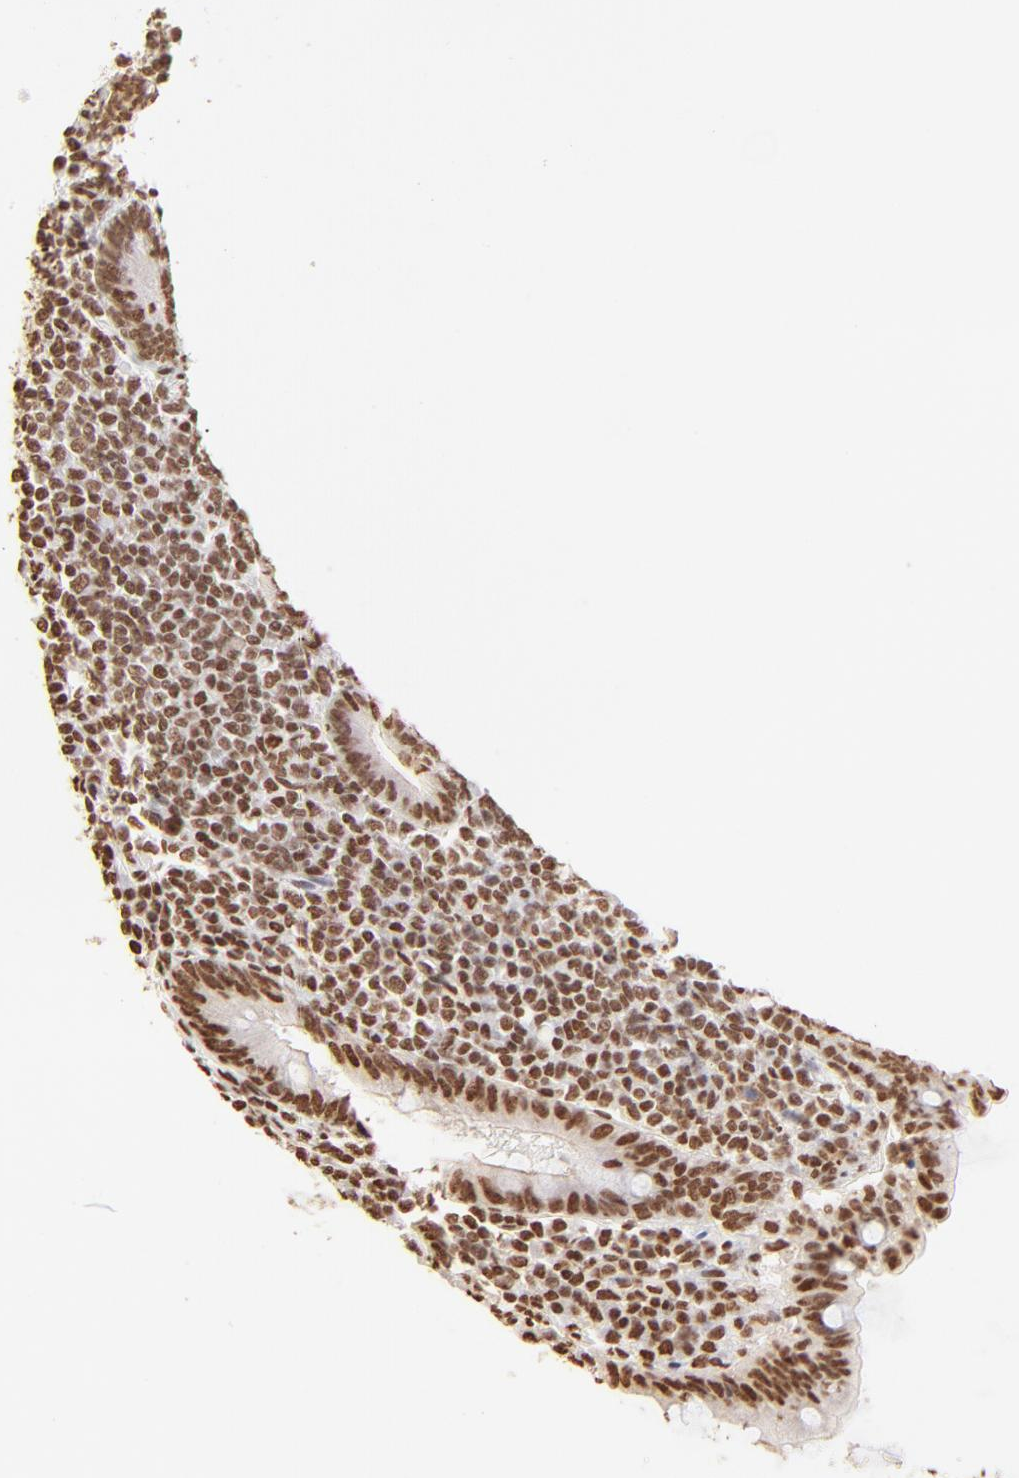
{"staining": {"intensity": "moderate", "quantity": ">75%", "location": "cytoplasmic/membranous,nuclear"}, "tissue": "appendix", "cell_type": "Glandular cells", "image_type": "normal", "snomed": [{"axis": "morphology", "description": "Normal tissue, NOS"}, {"axis": "topography", "description": "Appendix"}], "caption": "Immunohistochemical staining of benign human appendix shows >75% levels of moderate cytoplasmic/membranous,nuclear protein expression in approximately >75% of glandular cells.", "gene": "ZNF540", "patient": {"sex": "female", "age": 66}}